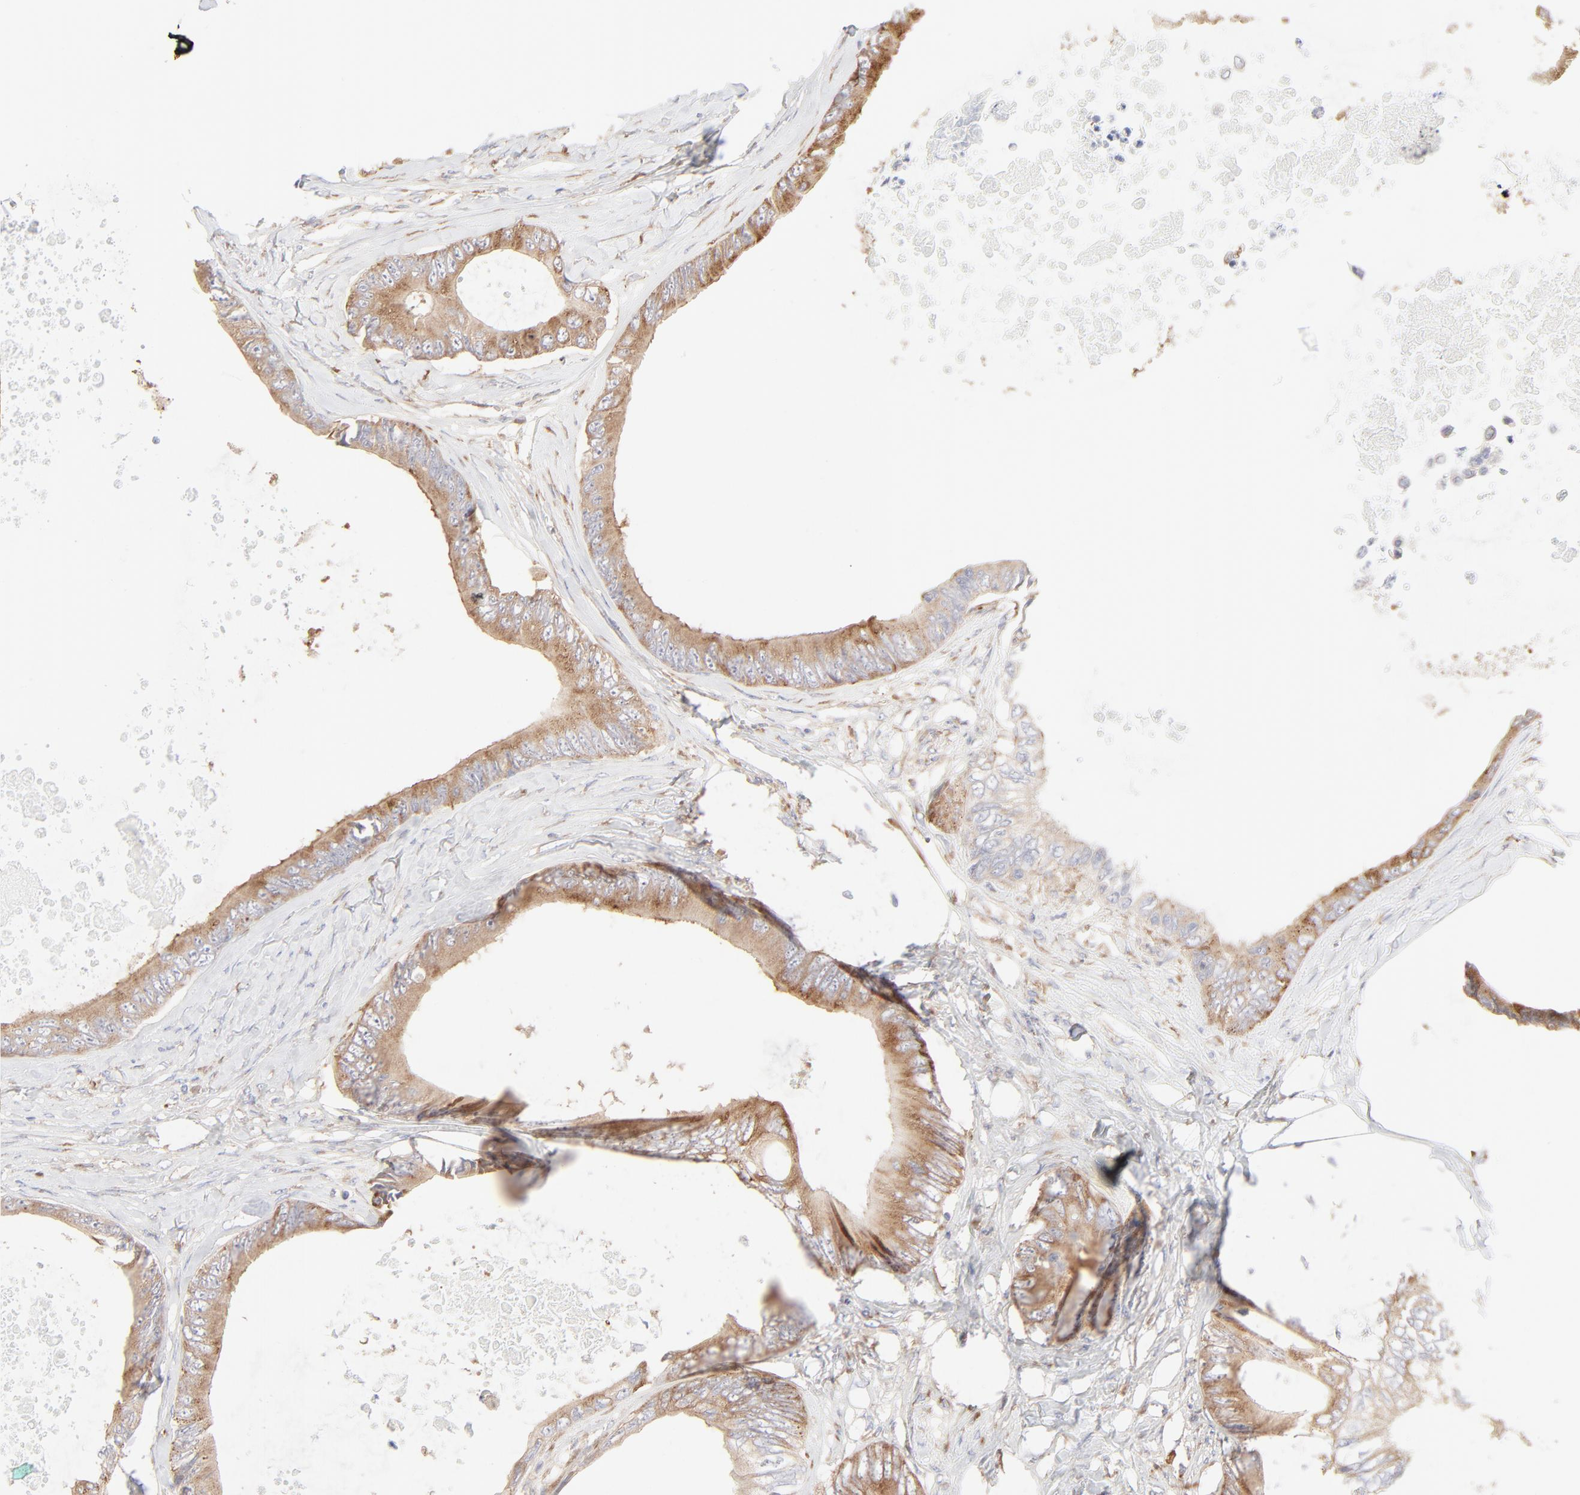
{"staining": {"intensity": "moderate", "quantity": ">75%", "location": "cytoplasmic/membranous"}, "tissue": "colorectal cancer", "cell_type": "Tumor cells", "image_type": "cancer", "snomed": [{"axis": "morphology", "description": "Normal tissue, NOS"}, {"axis": "morphology", "description": "Adenocarcinoma, NOS"}, {"axis": "topography", "description": "Rectum"}, {"axis": "topography", "description": "Peripheral nerve tissue"}], "caption": "Immunohistochemistry image of neoplastic tissue: colorectal cancer stained using immunohistochemistry (IHC) exhibits medium levels of moderate protein expression localized specifically in the cytoplasmic/membranous of tumor cells, appearing as a cytoplasmic/membranous brown color.", "gene": "RPS21", "patient": {"sex": "female", "age": 77}}